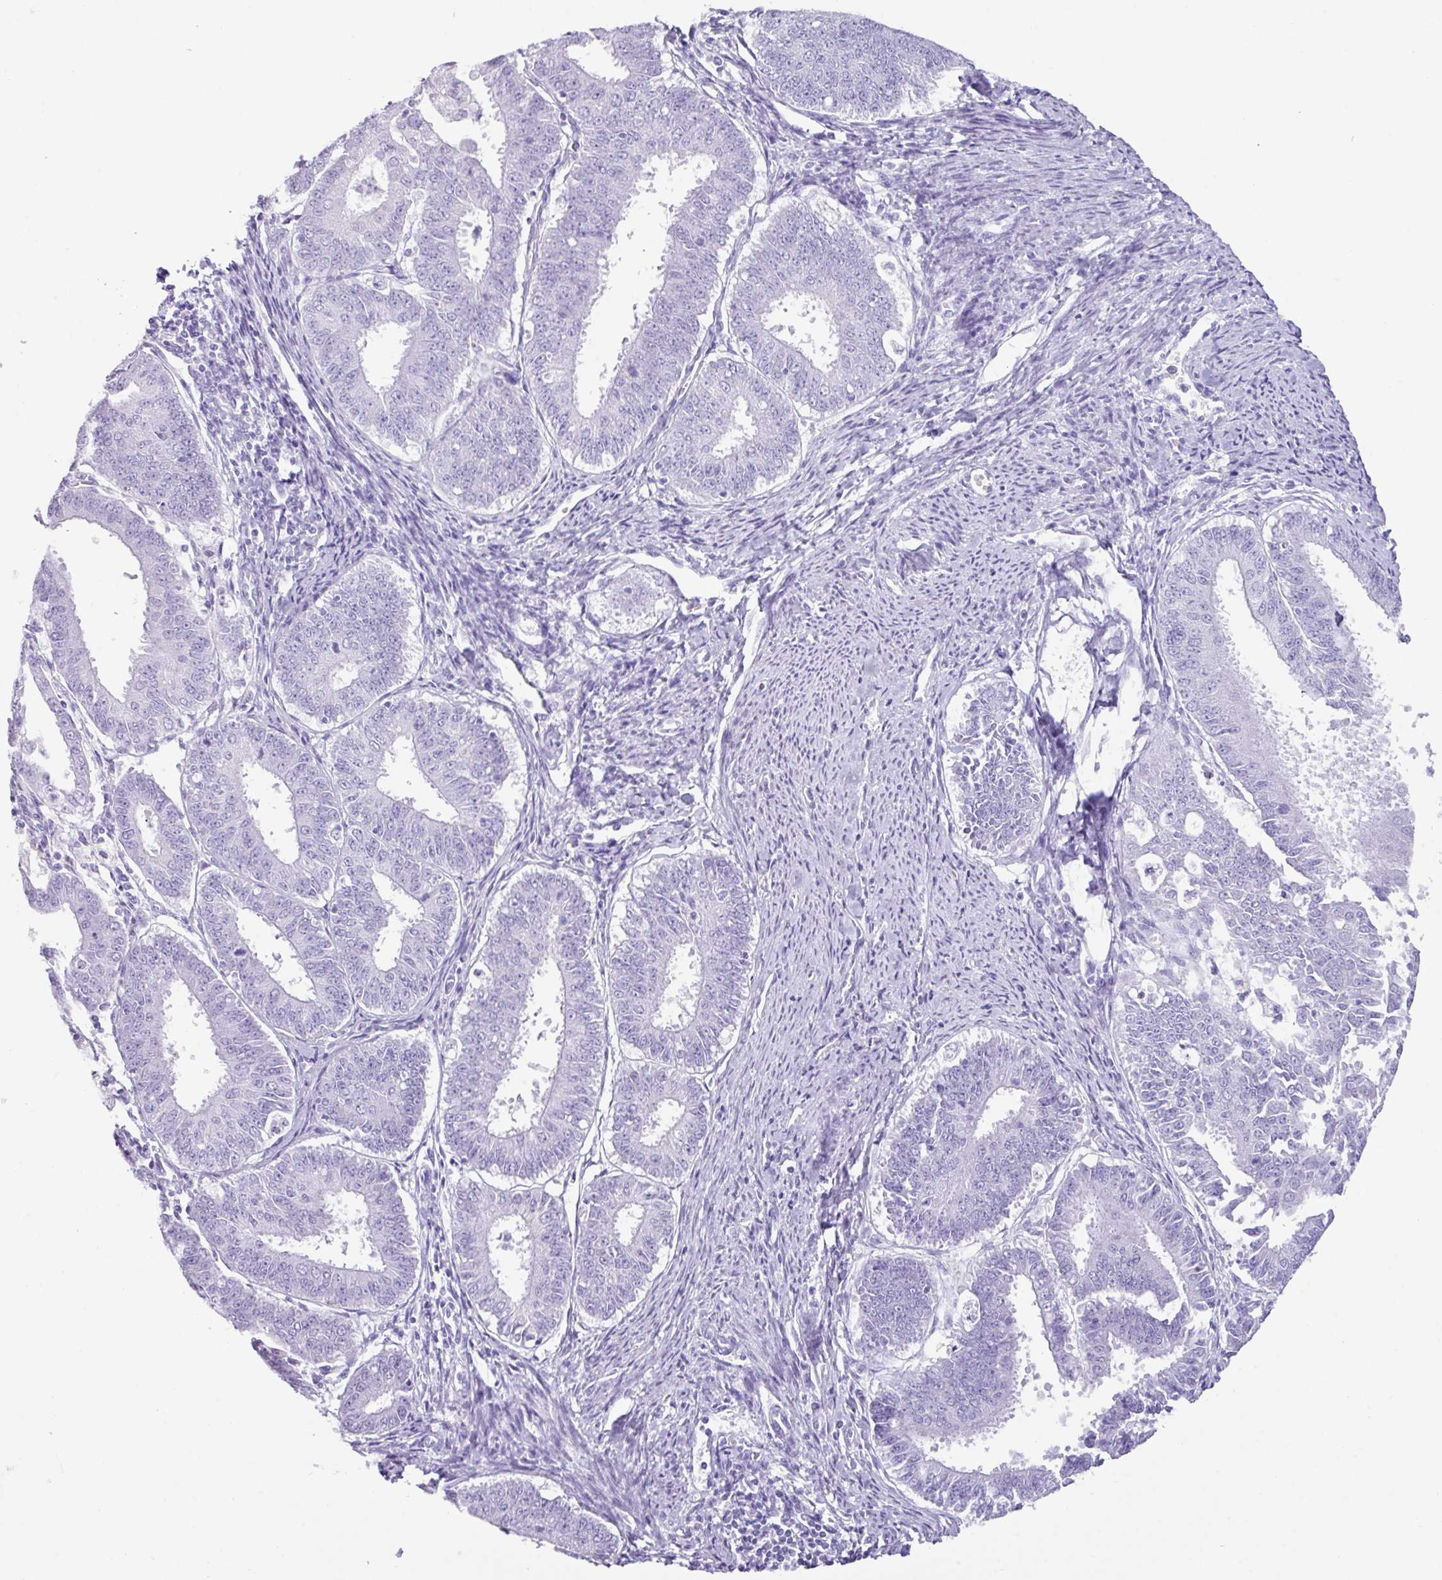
{"staining": {"intensity": "negative", "quantity": "none", "location": "none"}, "tissue": "endometrial cancer", "cell_type": "Tumor cells", "image_type": "cancer", "snomed": [{"axis": "morphology", "description": "Adenocarcinoma, NOS"}, {"axis": "topography", "description": "Endometrium"}], "caption": "Immunohistochemical staining of human endometrial cancer (adenocarcinoma) demonstrates no significant expression in tumor cells. (Stains: DAB (3,3'-diaminobenzidine) immunohistochemistry with hematoxylin counter stain, Microscopy: brightfield microscopy at high magnification).", "gene": "NCCRP1", "patient": {"sex": "female", "age": 73}}